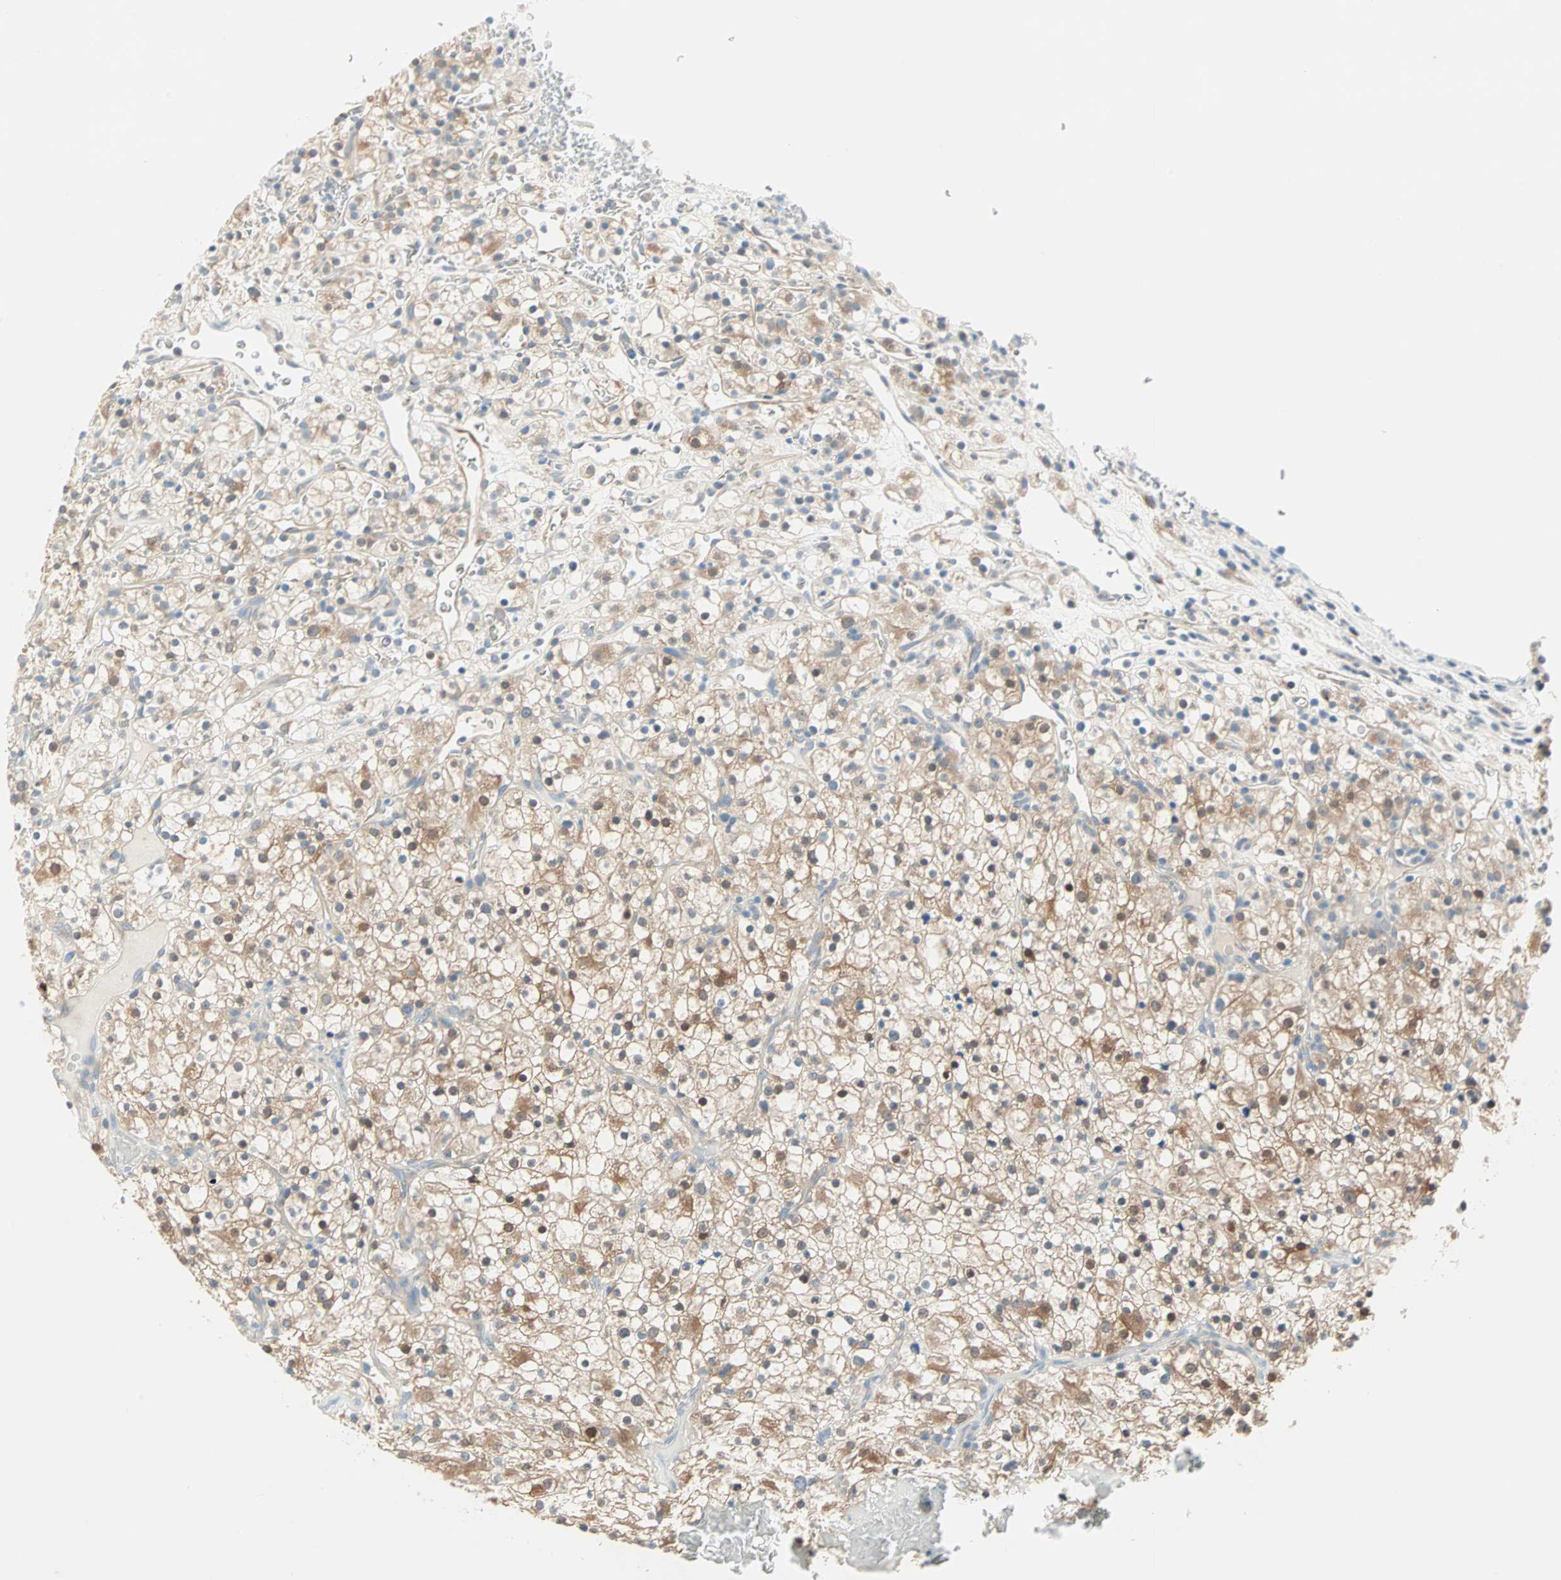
{"staining": {"intensity": "moderate", "quantity": "25%-75%", "location": "cytoplasmic/membranous,nuclear"}, "tissue": "renal cancer", "cell_type": "Tumor cells", "image_type": "cancer", "snomed": [{"axis": "morphology", "description": "Normal tissue, NOS"}, {"axis": "morphology", "description": "Adenocarcinoma, NOS"}, {"axis": "topography", "description": "Kidney"}], "caption": "Renal cancer stained with DAB immunohistochemistry (IHC) exhibits medium levels of moderate cytoplasmic/membranous and nuclear positivity in approximately 25%-75% of tumor cells.", "gene": "SULT1C2", "patient": {"sex": "female", "age": 72}}